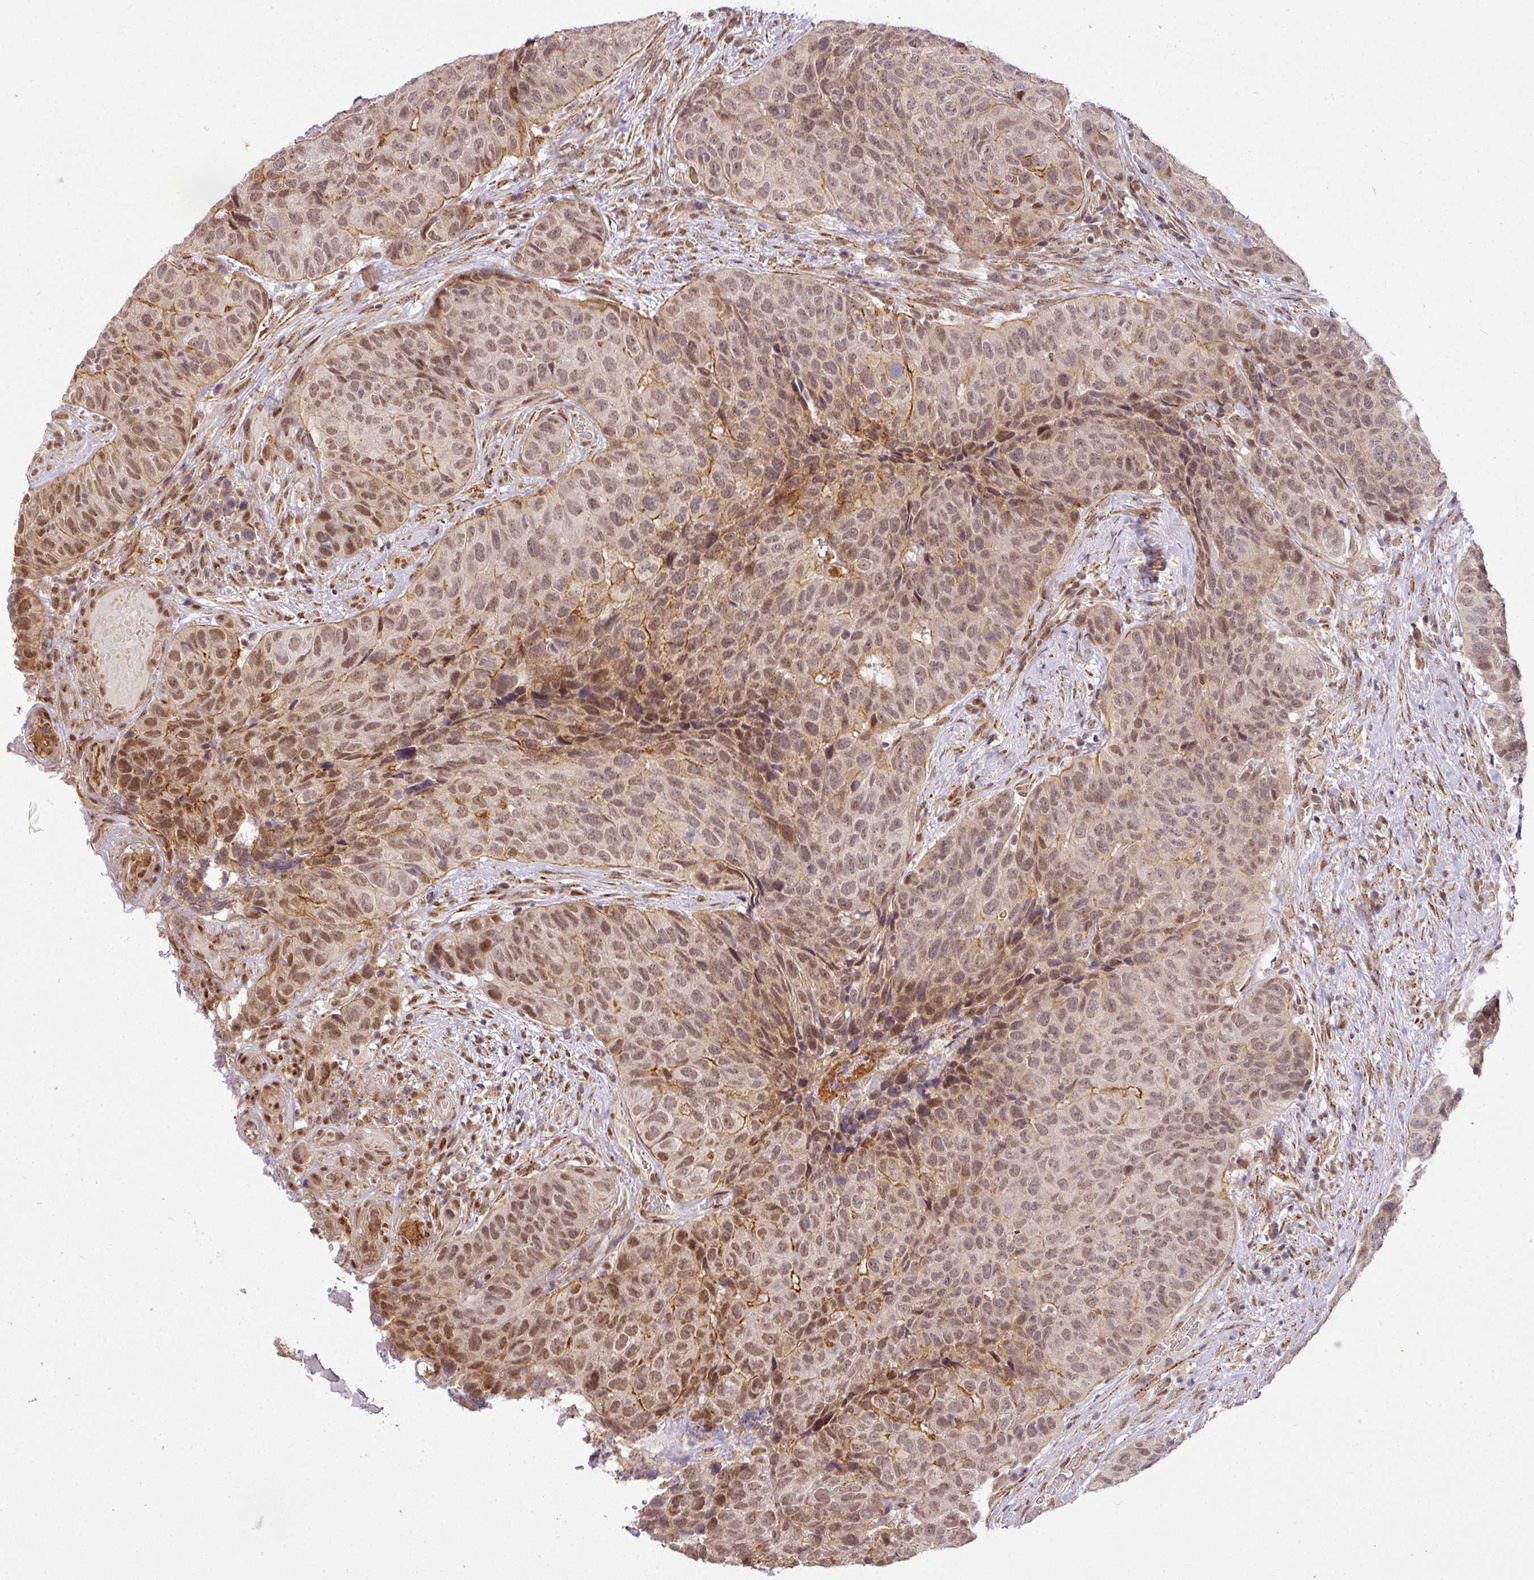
{"staining": {"intensity": "moderate", "quantity": ">75%", "location": "nuclear"}, "tissue": "head and neck cancer", "cell_type": "Tumor cells", "image_type": "cancer", "snomed": [{"axis": "morphology", "description": "Squamous cell carcinoma, NOS"}, {"axis": "topography", "description": "Head-Neck"}], "caption": "Immunohistochemical staining of head and neck cancer displays medium levels of moderate nuclear protein expression in approximately >75% of tumor cells.", "gene": "C1orf226", "patient": {"sex": "male", "age": 66}}